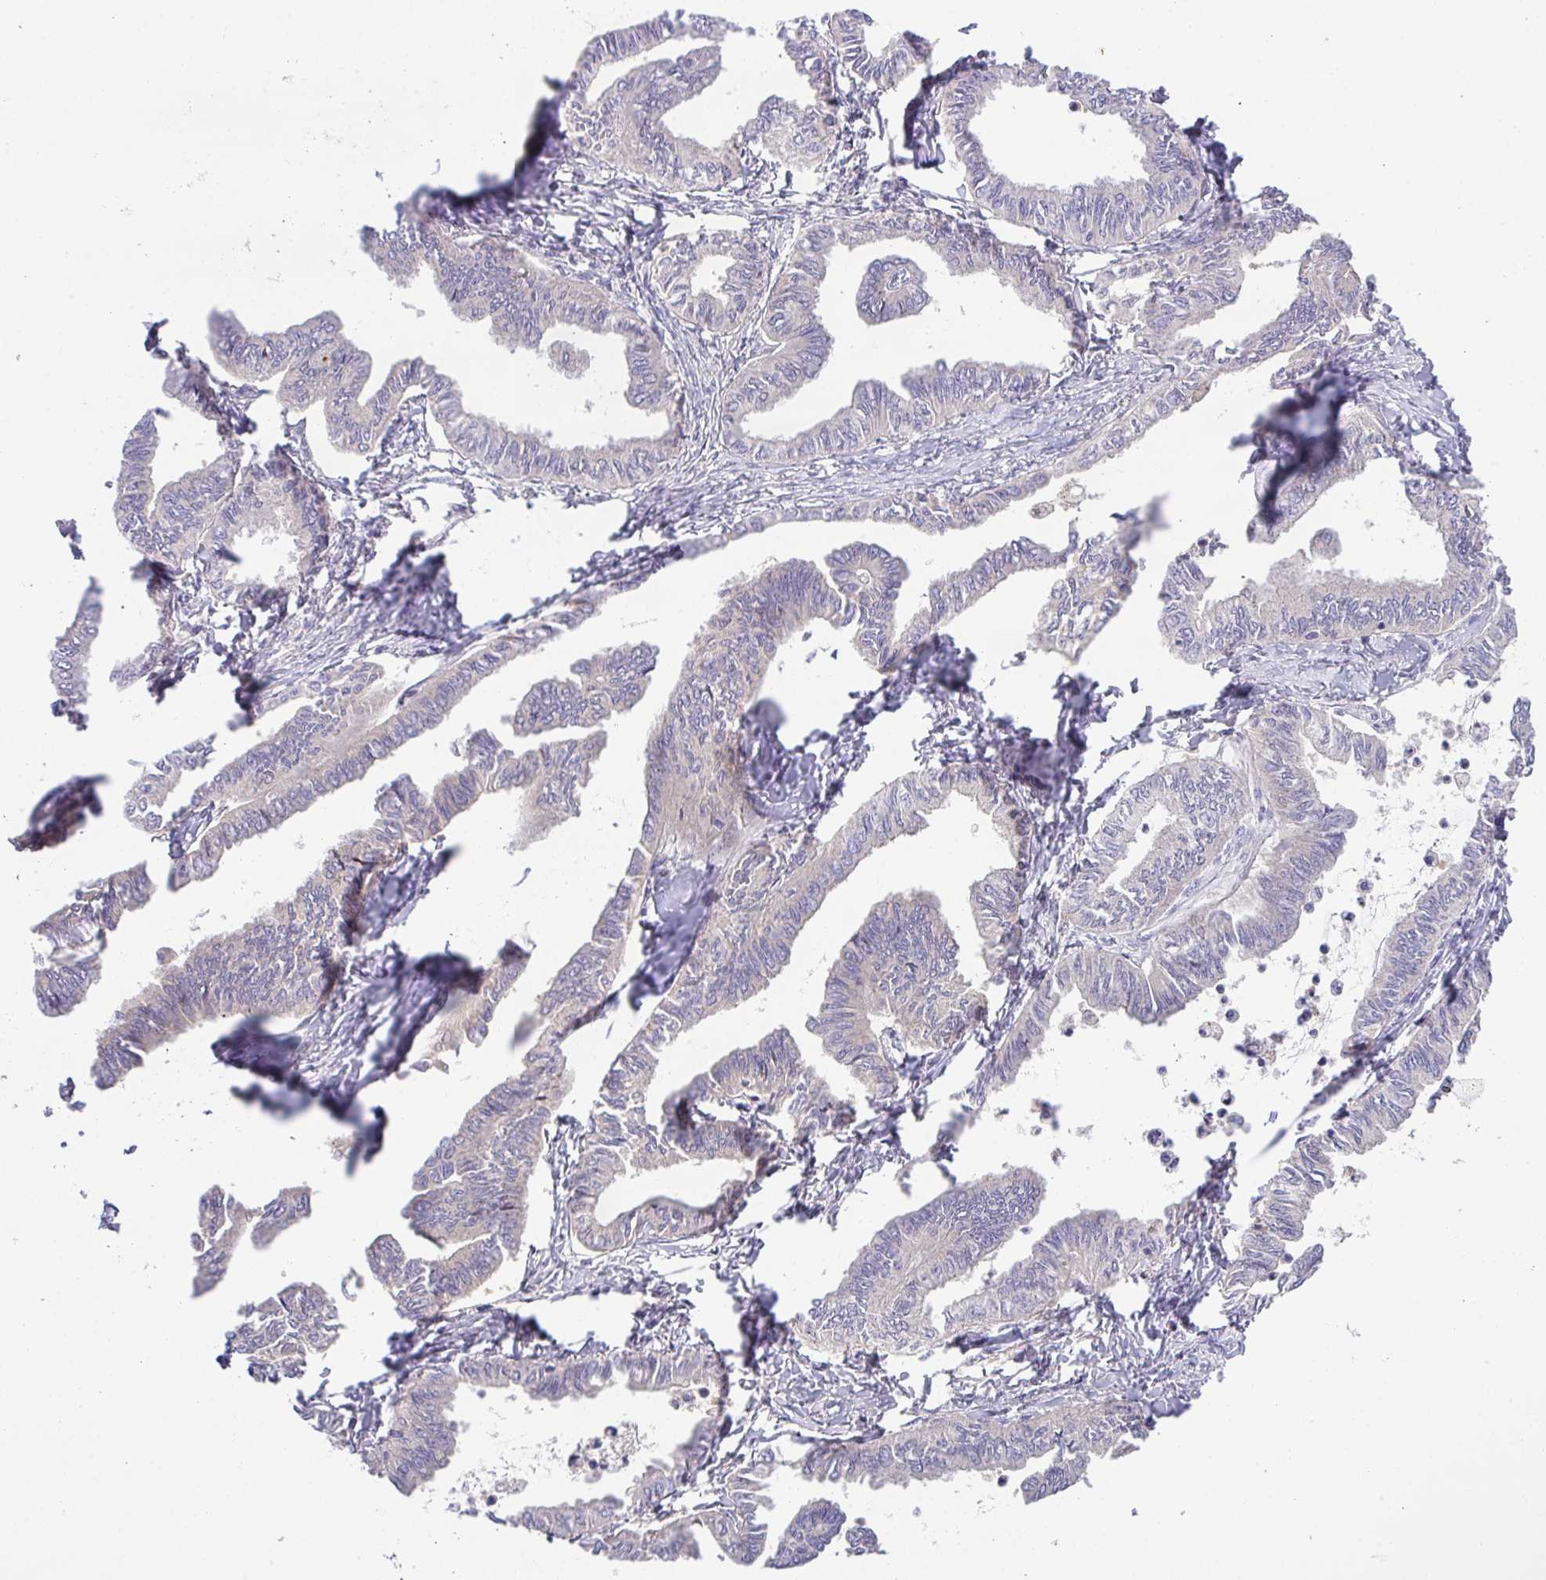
{"staining": {"intensity": "negative", "quantity": "none", "location": "none"}, "tissue": "ovarian cancer", "cell_type": "Tumor cells", "image_type": "cancer", "snomed": [{"axis": "morphology", "description": "Carcinoma, endometroid"}, {"axis": "topography", "description": "Ovary"}], "caption": "Tumor cells are negative for brown protein staining in endometroid carcinoma (ovarian).", "gene": "DNAL1", "patient": {"sex": "female", "age": 70}}